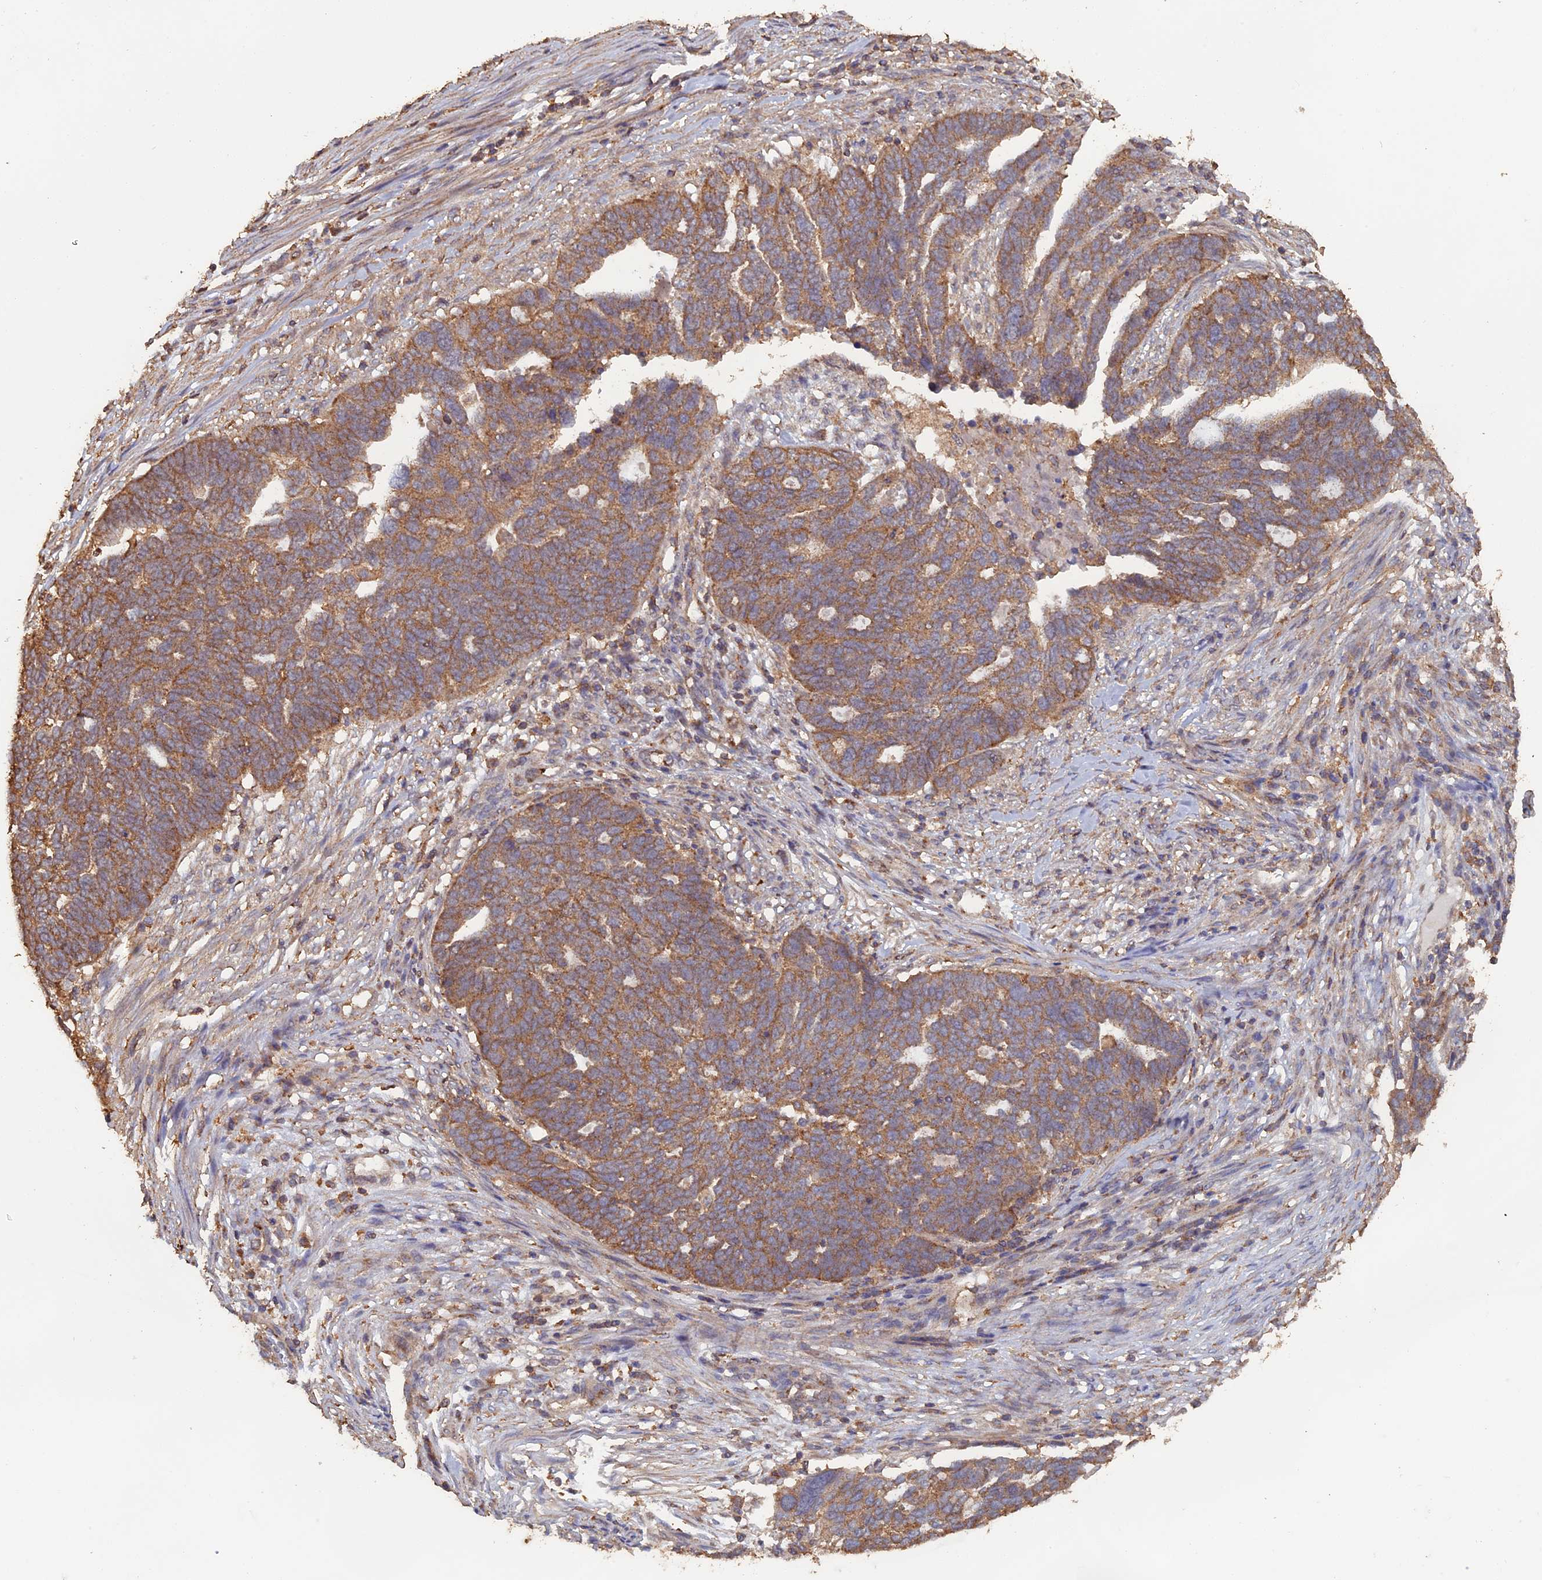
{"staining": {"intensity": "moderate", "quantity": ">75%", "location": "cytoplasmic/membranous"}, "tissue": "ovarian cancer", "cell_type": "Tumor cells", "image_type": "cancer", "snomed": [{"axis": "morphology", "description": "Cystadenocarcinoma, serous, NOS"}, {"axis": "topography", "description": "Ovary"}], "caption": "A high-resolution photomicrograph shows IHC staining of ovarian cancer (serous cystadenocarcinoma), which shows moderate cytoplasmic/membranous positivity in approximately >75% of tumor cells. The staining is performed using DAB brown chromogen to label protein expression. The nuclei are counter-stained blue using hematoxylin.", "gene": "PIGQ", "patient": {"sex": "female", "age": 59}}